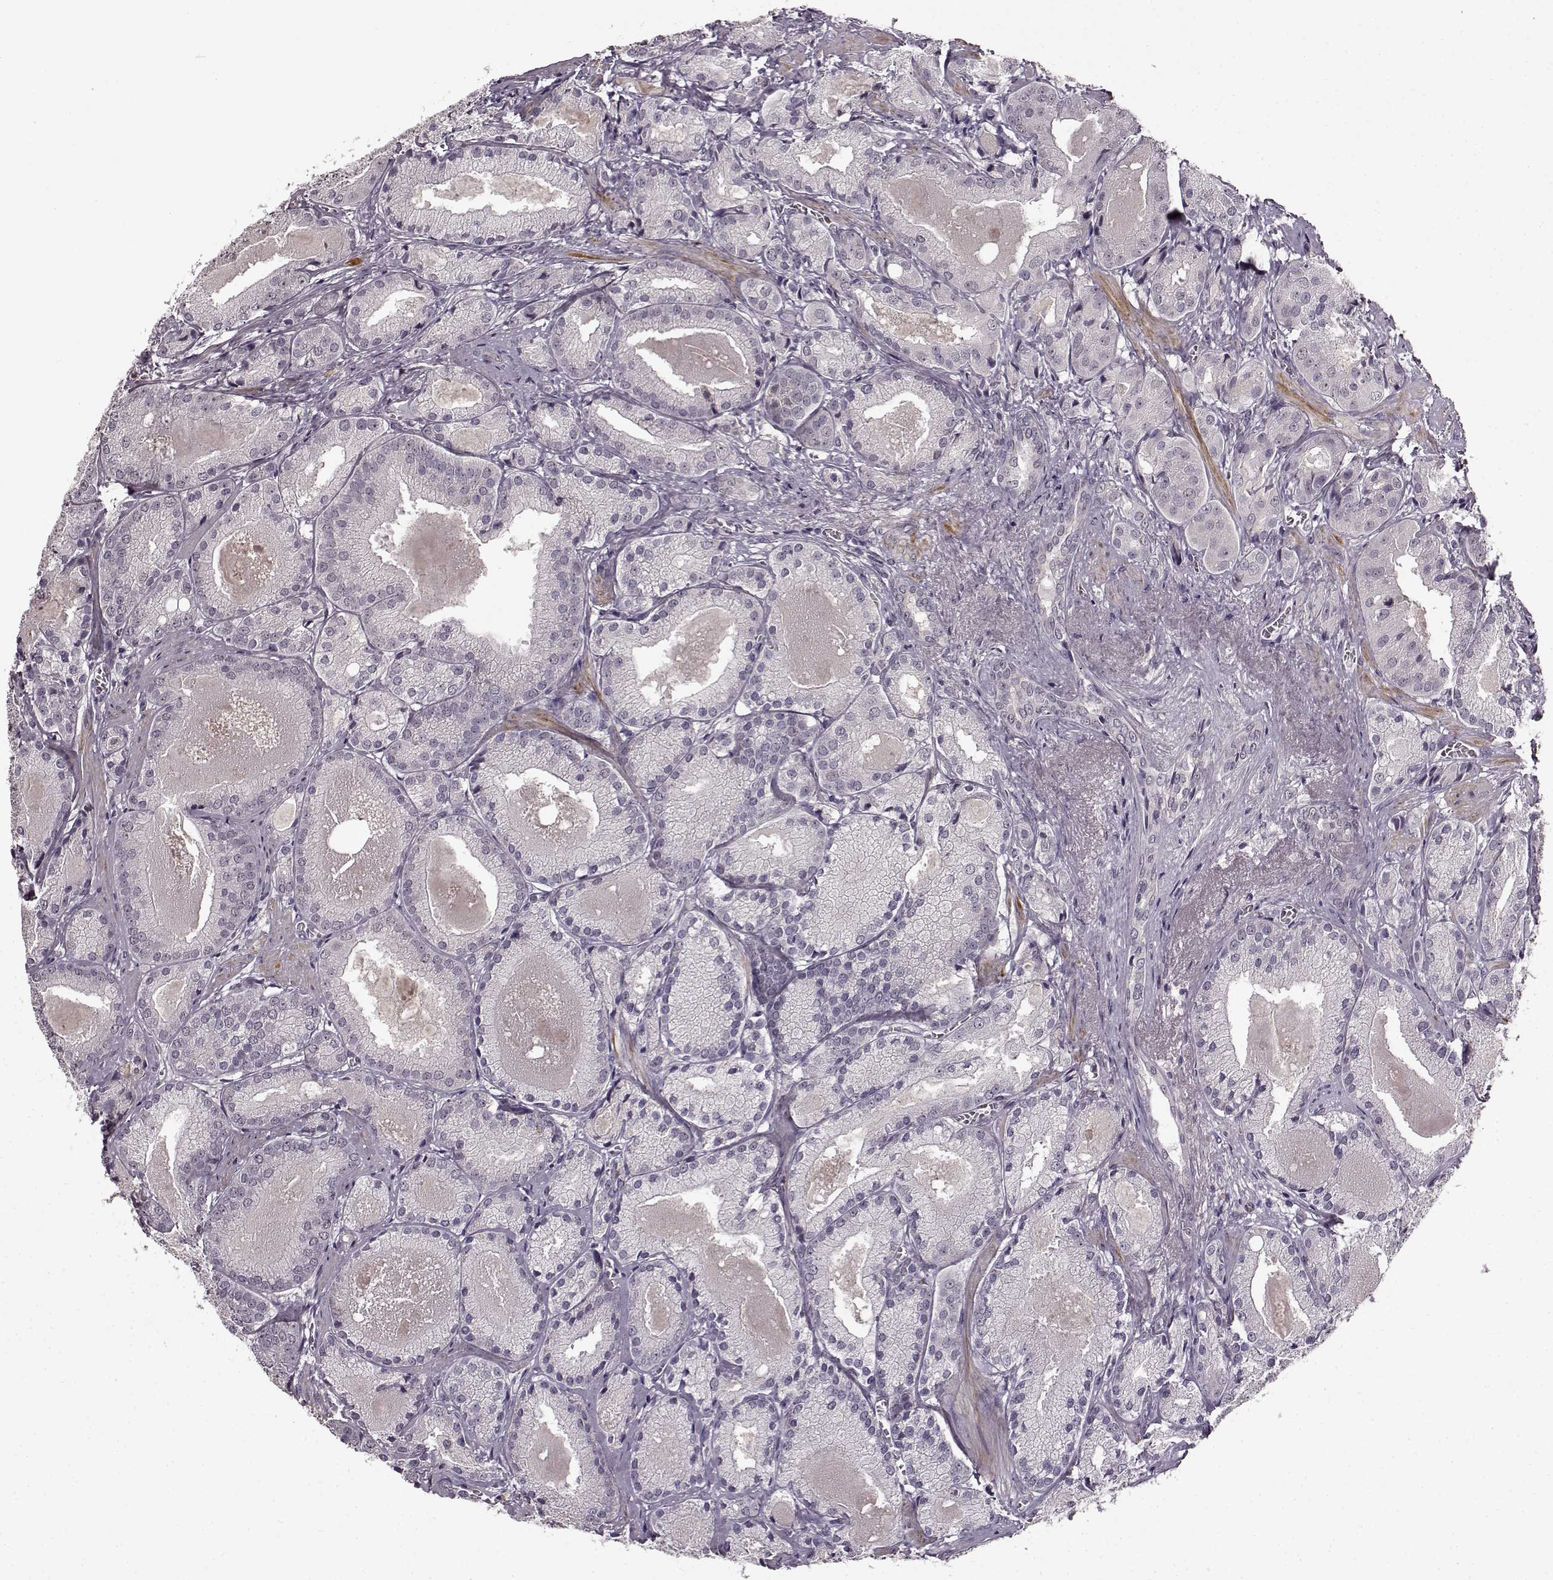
{"staining": {"intensity": "negative", "quantity": "none", "location": "none"}, "tissue": "prostate cancer", "cell_type": "Tumor cells", "image_type": "cancer", "snomed": [{"axis": "morphology", "description": "Adenocarcinoma, High grade"}, {"axis": "topography", "description": "Prostate"}], "caption": "Histopathology image shows no significant protein expression in tumor cells of prostate cancer.", "gene": "CNGA3", "patient": {"sex": "male", "age": 66}}